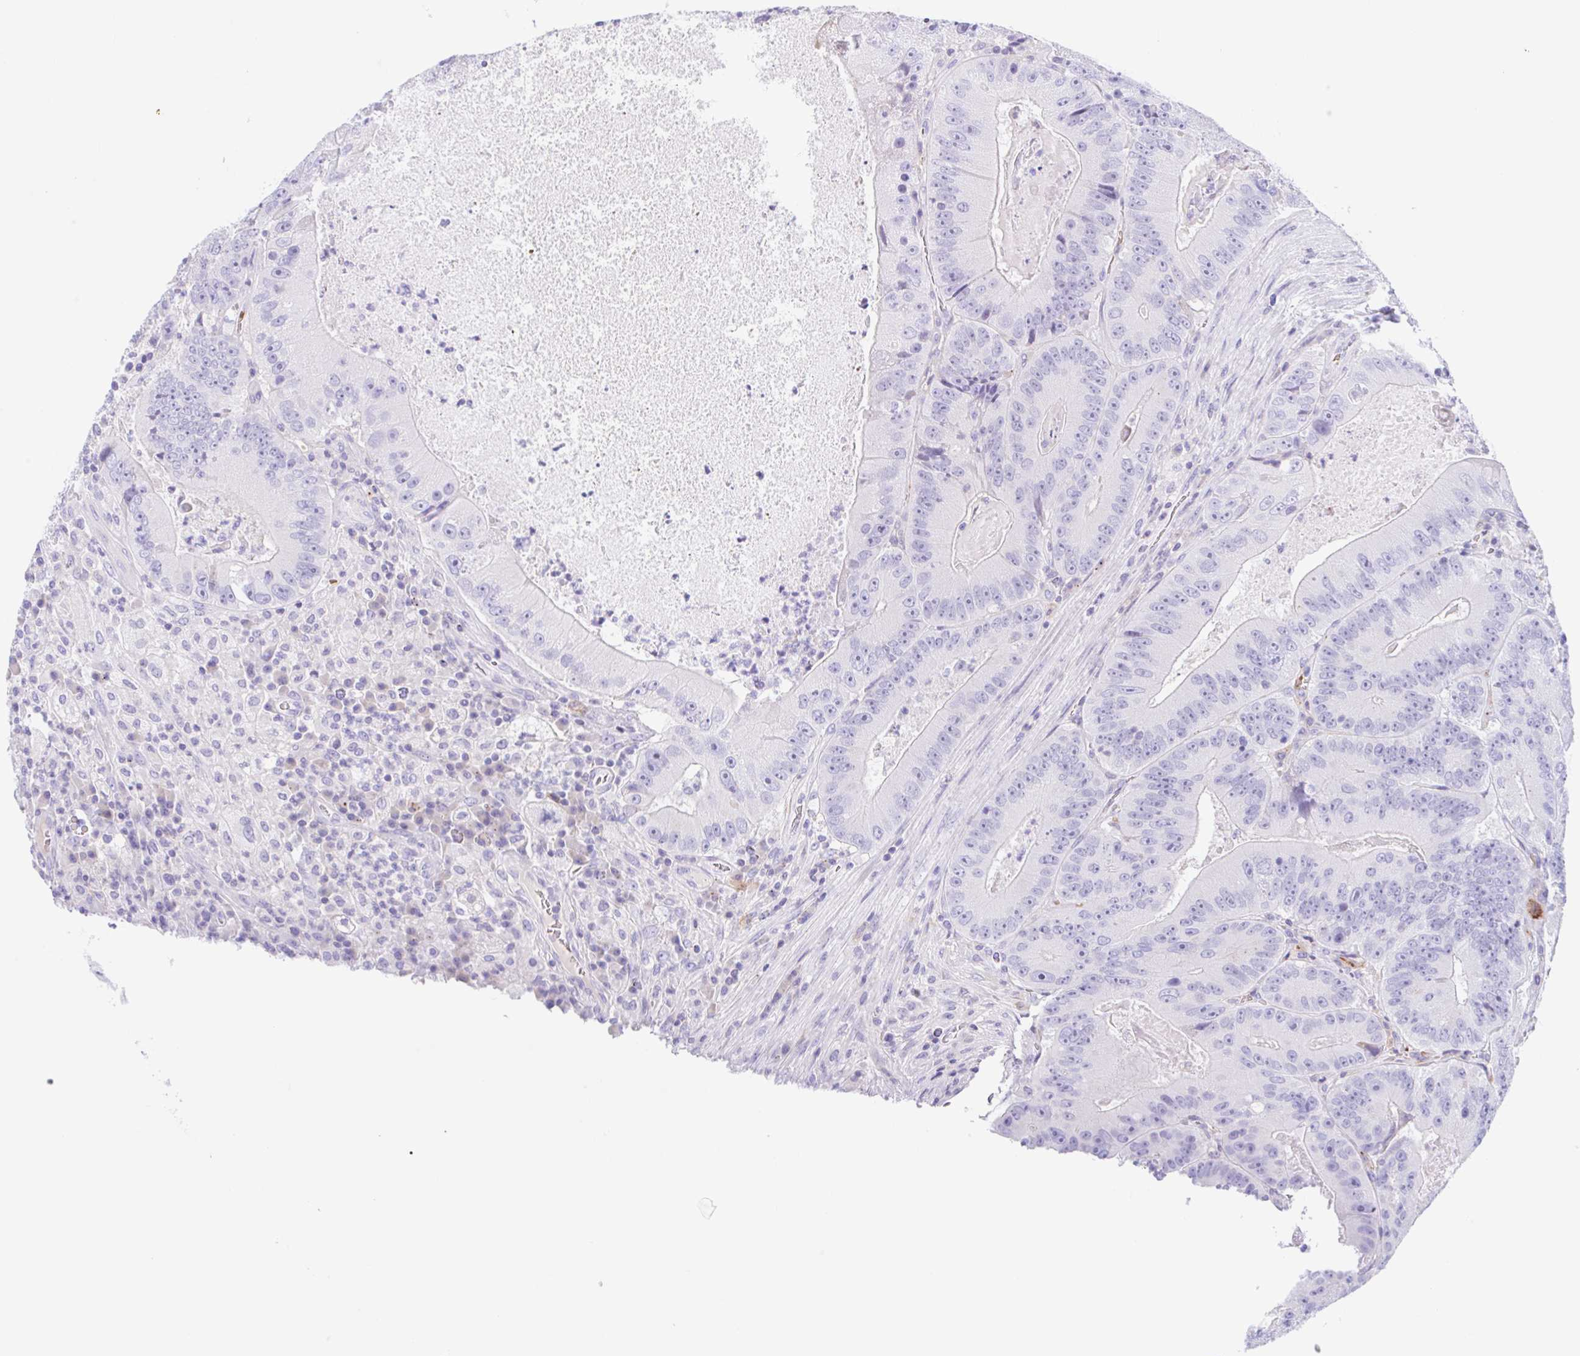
{"staining": {"intensity": "negative", "quantity": "none", "location": "none"}, "tissue": "colorectal cancer", "cell_type": "Tumor cells", "image_type": "cancer", "snomed": [{"axis": "morphology", "description": "Adenocarcinoma, NOS"}, {"axis": "topography", "description": "Colon"}], "caption": "Immunohistochemistry histopathology image of neoplastic tissue: colorectal cancer (adenocarcinoma) stained with DAB reveals no significant protein staining in tumor cells. (DAB (3,3'-diaminobenzidine) immunohistochemistry (IHC), high magnification).", "gene": "ANKRD9", "patient": {"sex": "female", "age": 86}}